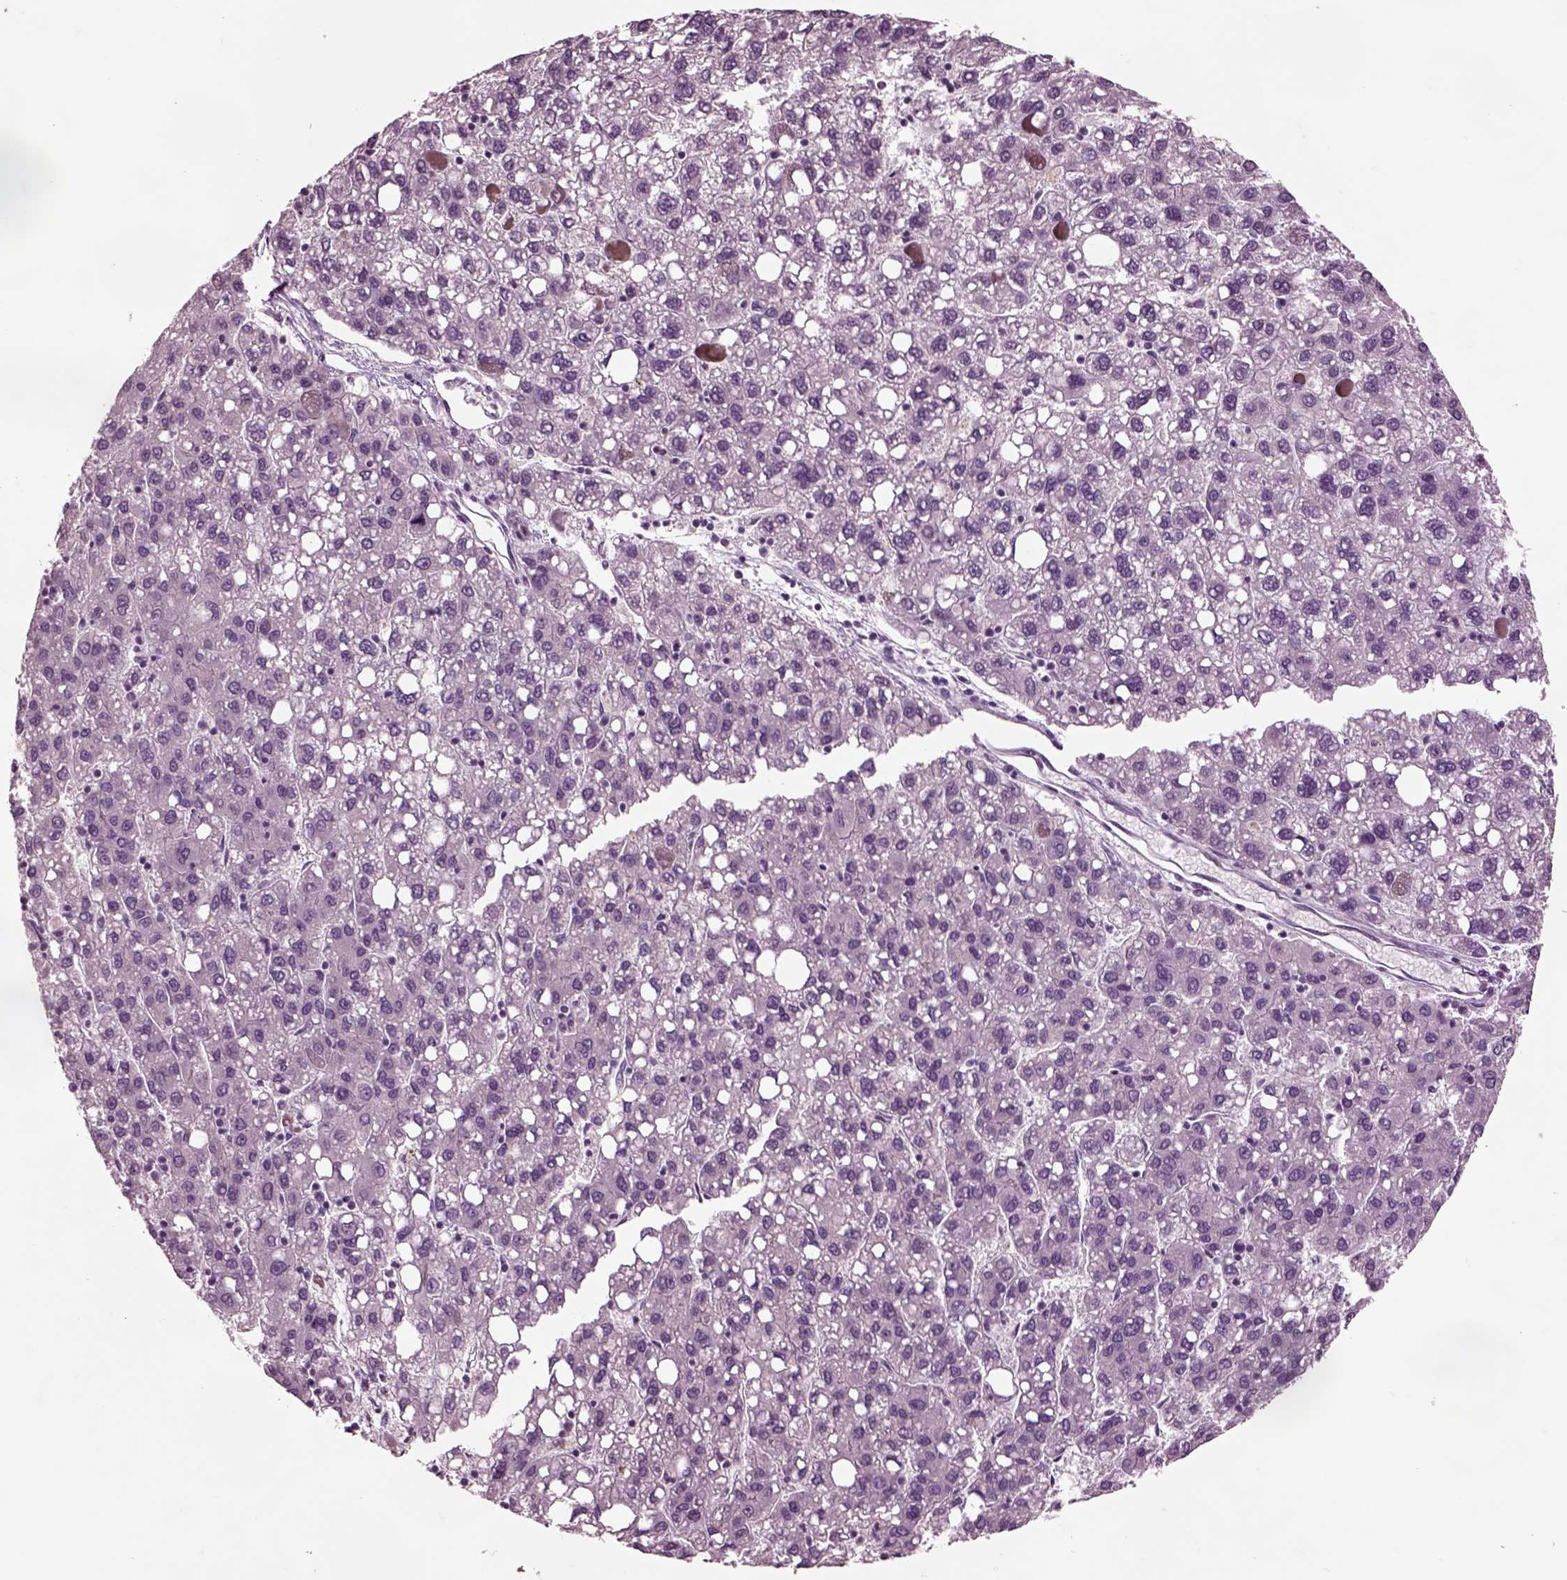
{"staining": {"intensity": "negative", "quantity": "none", "location": "none"}, "tissue": "liver cancer", "cell_type": "Tumor cells", "image_type": "cancer", "snomed": [{"axis": "morphology", "description": "Carcinoma, Hepatocellular, NOS"}, {"axis": "topography", "description": "Liver"}], "caption": "A high-resolution micrograph shows immunohistochemistry (IHC) staining of liver hepatocellular carcinoma, which displays no significant expression in tumor cells. (Stains: DAB (3,3'-diaminobenzidine) immunohistochemistry (IHC) with hematoxylin counter stain, Microscopy: brightfield microscopy at high magnification).", "gene": "CHGB", "patient": {"sex": "female", "age": 82}}